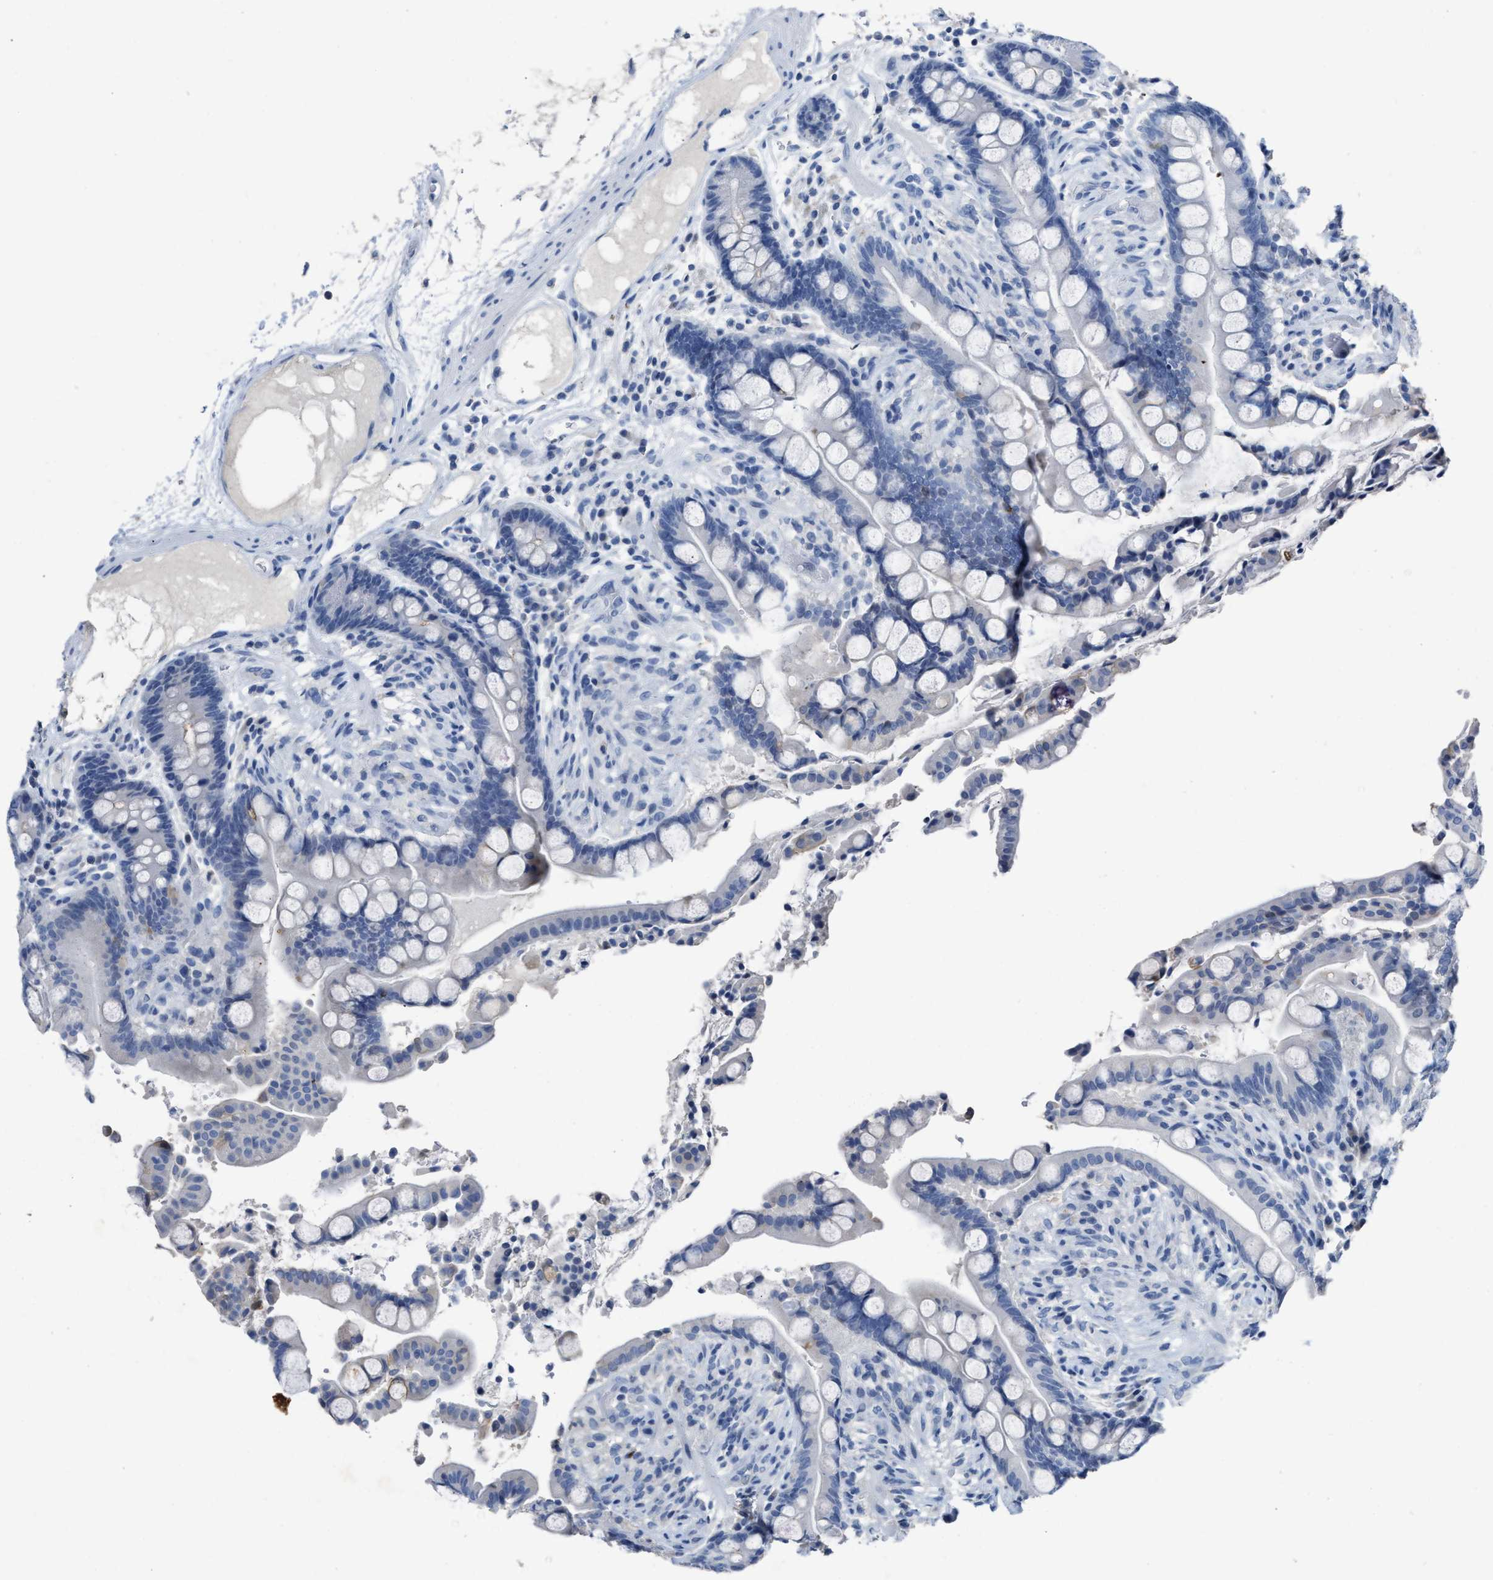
{"staining": {"intensity": "negative", "quantity": "none", "location": "none"}, "tissue": "colon", "cell_type": "Endothelial cells", "image_type": "normal", "snomed": [{"axis": "morphology", "description": "Normal tissue, NOS"}, {"axis": "topography", "description": "Colon"}], "caption": "The micrograph reveals no staining of endothelial cells in benign colon.", "gene": "CEACAM5", "patient": {"sex": "male", "age": 73}}